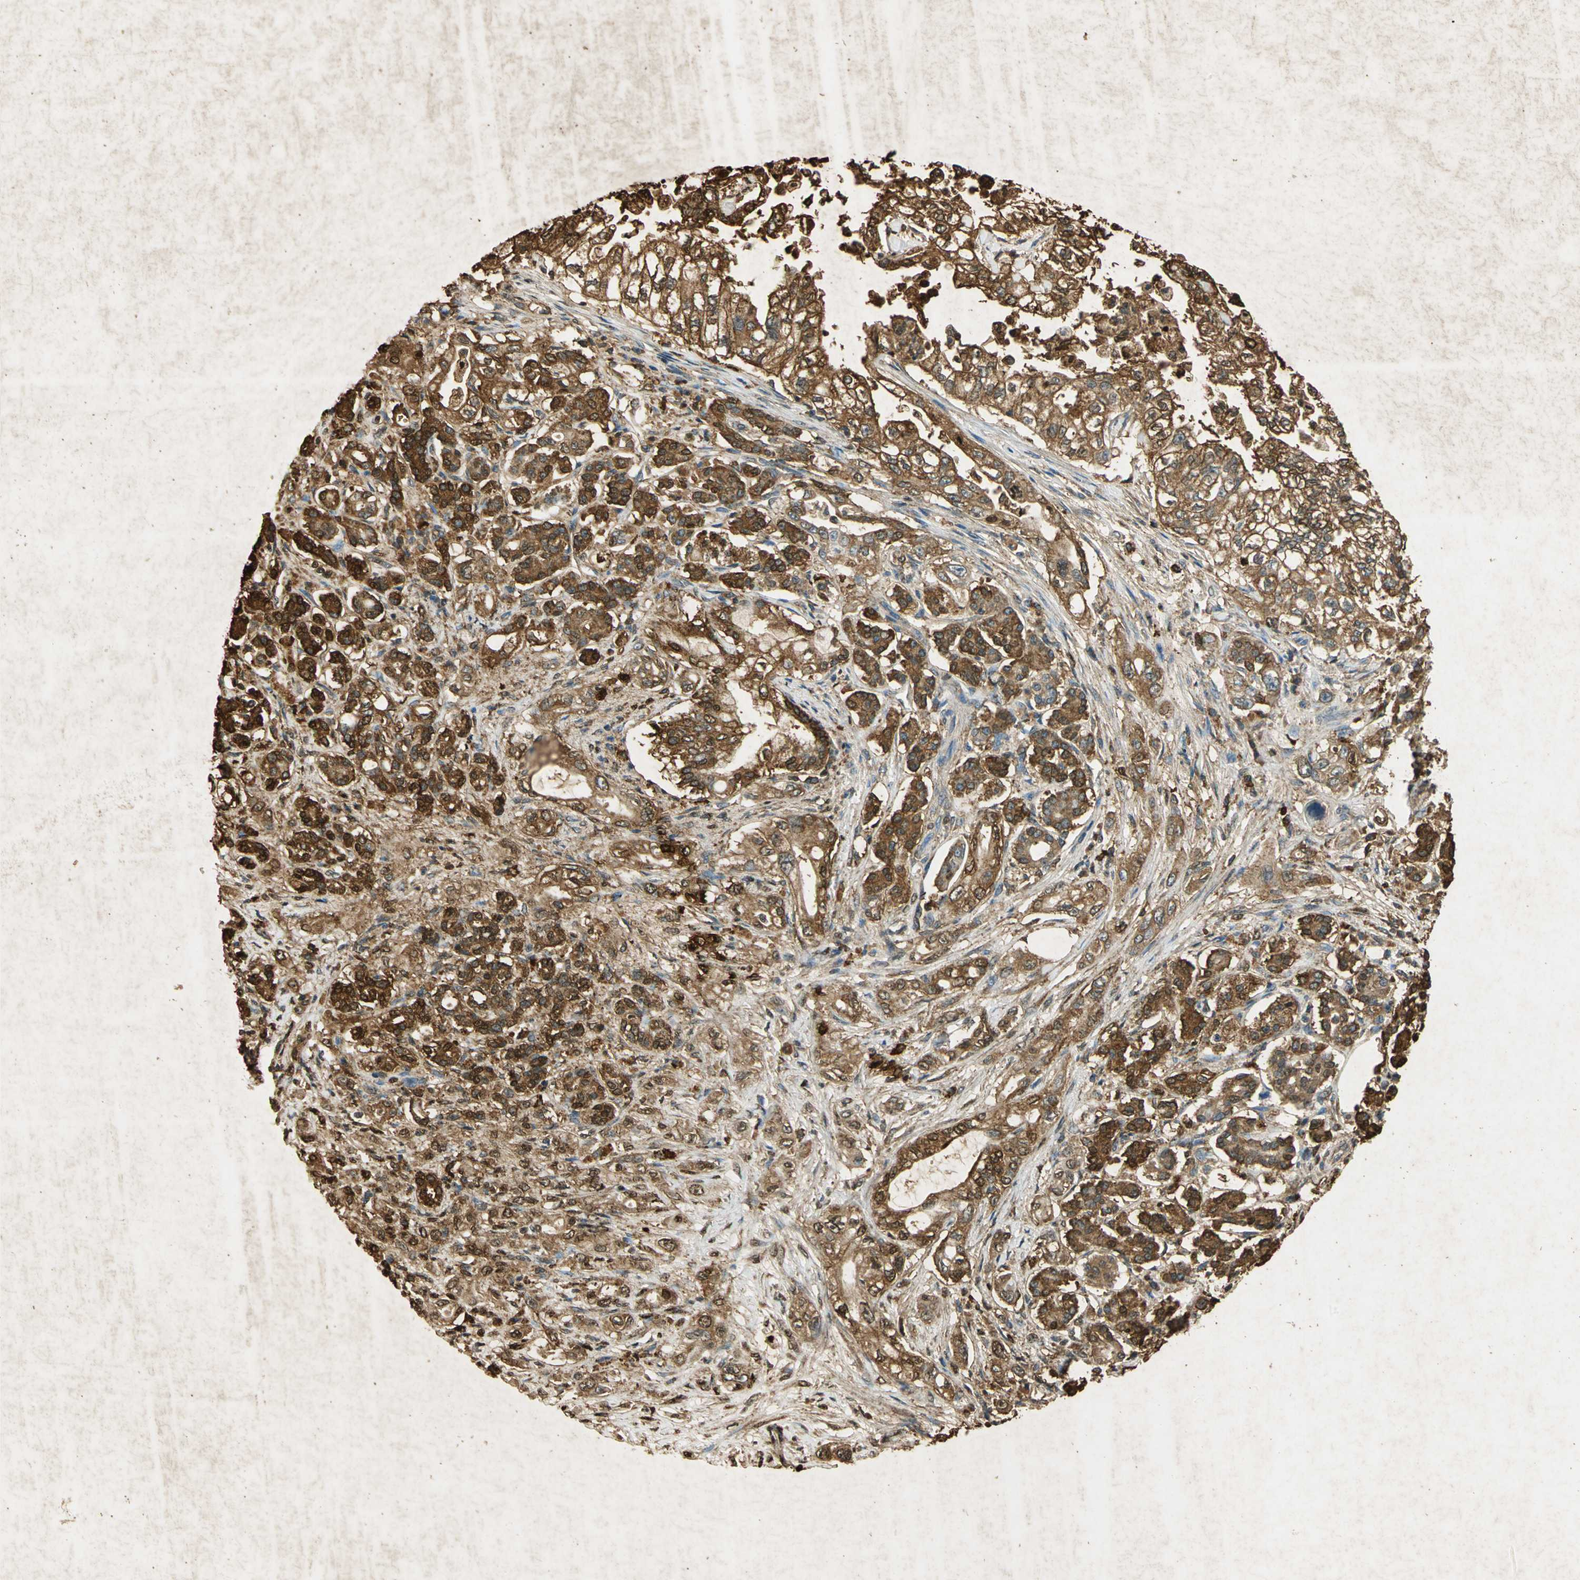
{"staining": {"intensity": "strong", "quantity": ">75%", "location": "cytoplasmic/membranous"}, "tissue": "pancreatic cancer", "cell_type": "Tumor cells", "image_type": "cancer", "snomed": [{"axis": "morphology", "description": "Normal tissue, NOS"}, {"axis": "topography", "description": "Pancreas"}], "caption": "The photomicrograph exhibits staining of pancreatic cancer, revealing strong cytoplasmic/membranous protein positivity (brown color) within tumor cells.", "gene": "ANXA4", "patient": {"sex": "male", "age": 42}}